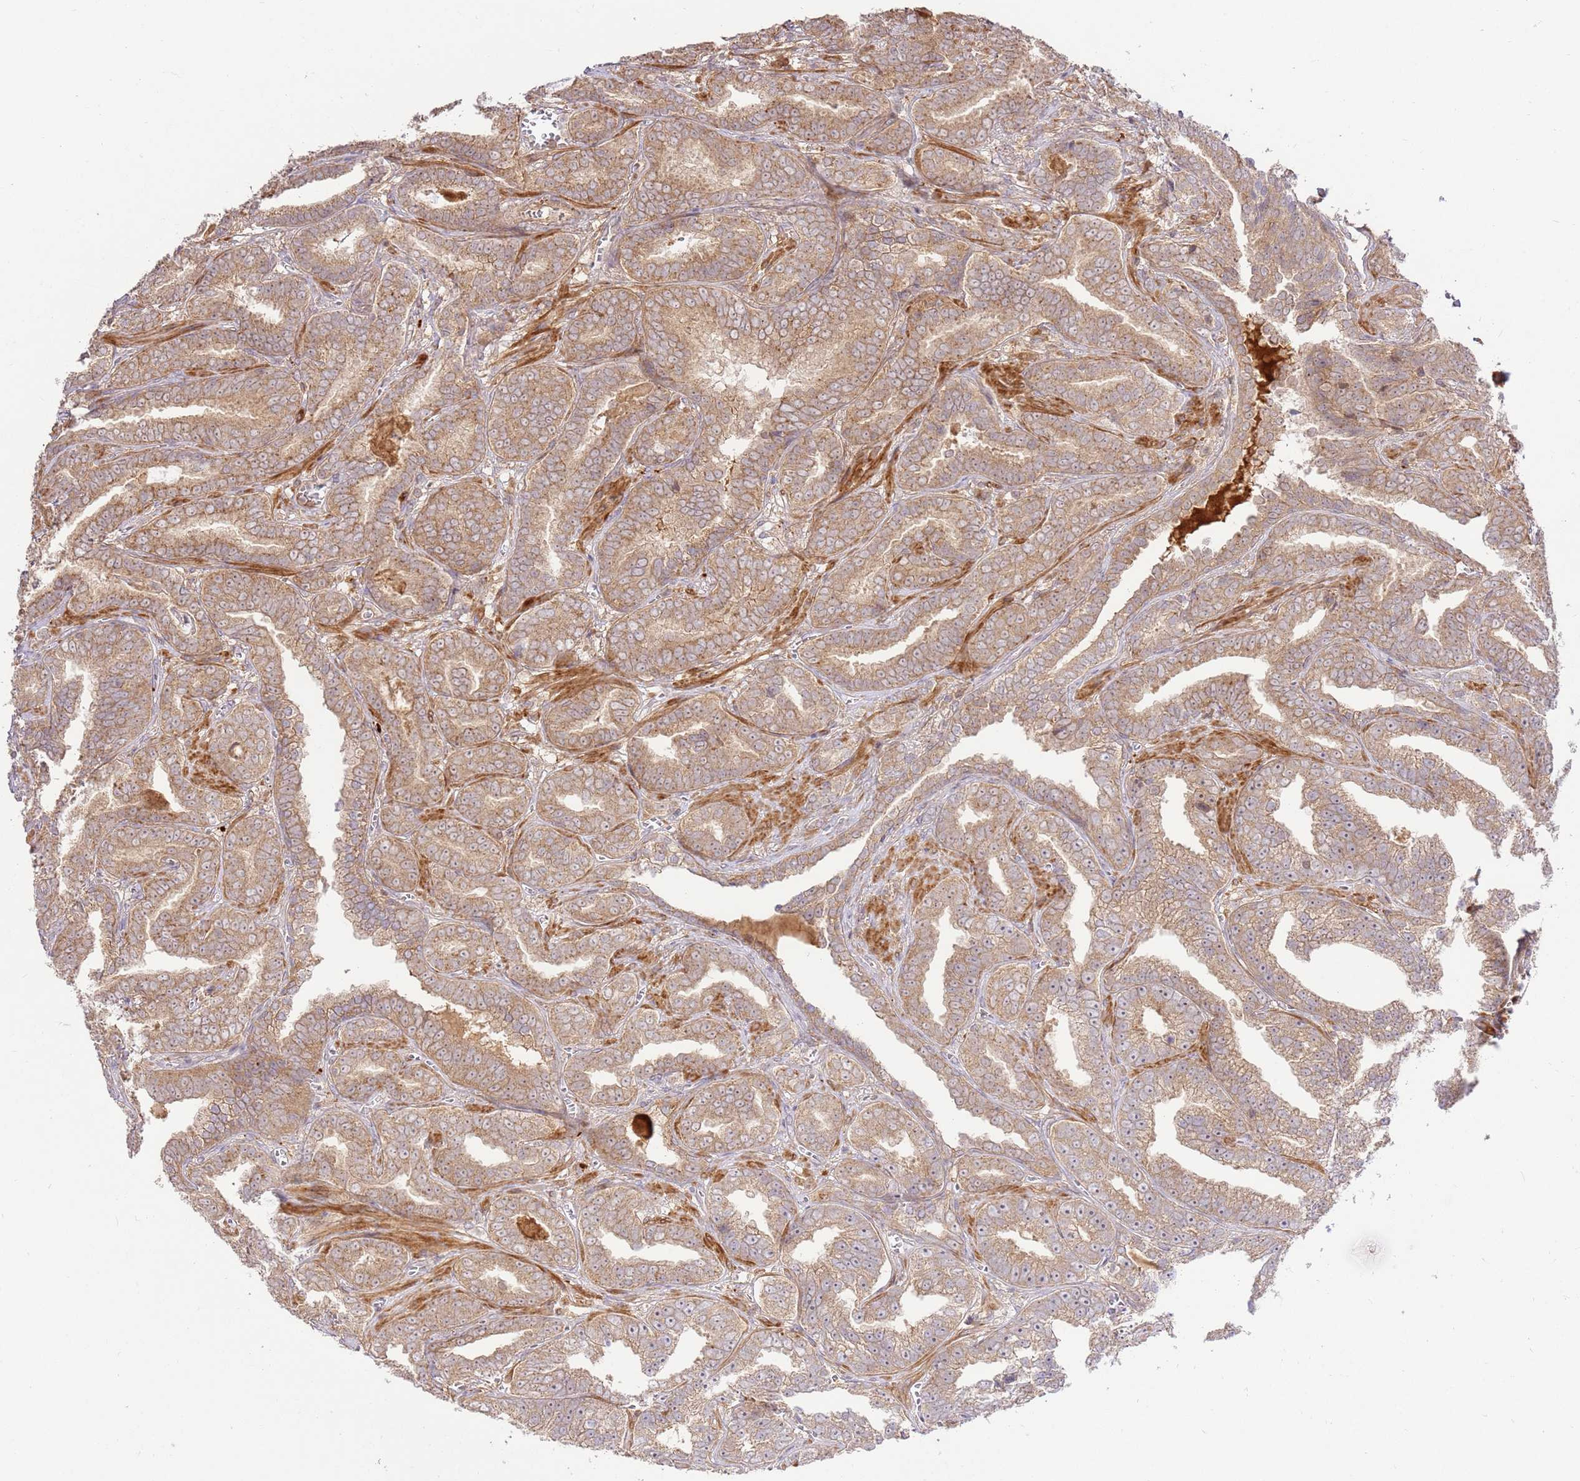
{"staining": {"intensity": "moderate", "quantity": ">75%", "location": "cytoplasmic/membranous"}, "tissue": "prostate cancer", "cell_type": "Tumor cells", "image_type": "cancer", "snomed": [{"axis": "morphology", "description": "Adenocarcinoma, High grade"}, {"axis": "topography", "description": "Prostate"}], "caption": "Moderate cytoplasmic/membranous staining for a protein is identified in about >75% of tumor cells of prostate cancer using IHC.", "gene": "GAREM1", "patient": {"sex": "male", "age": 67}}